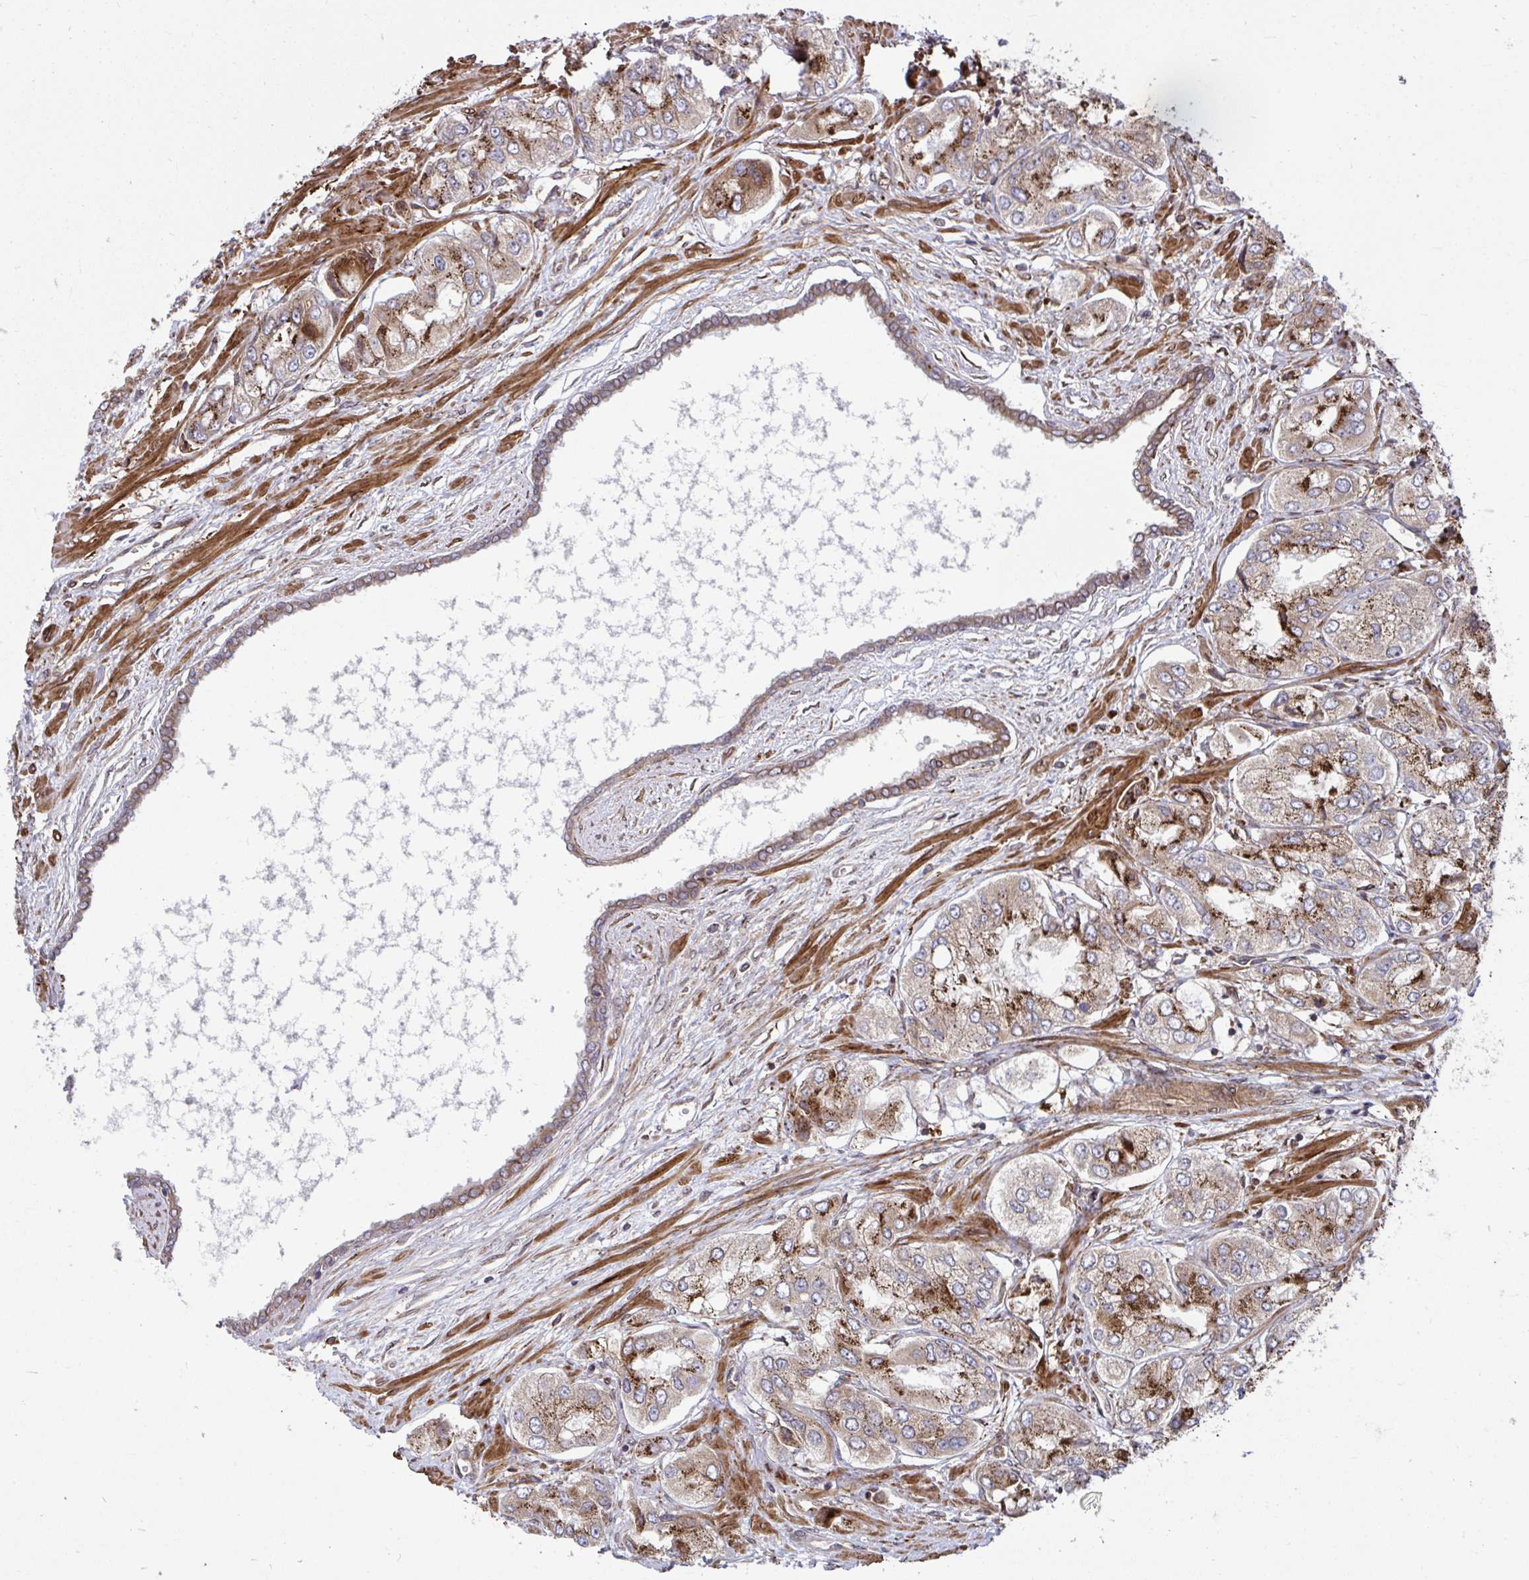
{"staining": {"intensity": "strong", "quantity": "25%-75%", "location": "cytoplasmic/membranous"}, "tissue": "prostate cancer", "cell_type": "Tumor cells", "image_type": "cancer", "snomed": [{"axis": "morphology", "description": "Adenocarcinoma, Low grade"}, {"axis": "topography", "description": "Prostate"}], "caption": "This micrograph exhibits IHC staining of human prostate cancer (adenocarcinoma (low-grade)), with high strong cytoplasmic/membranous positivity in approximately 25%-75% of tumor cells.", "gene": "STIM2", "patient": {"sex": "male", "age": 69}}